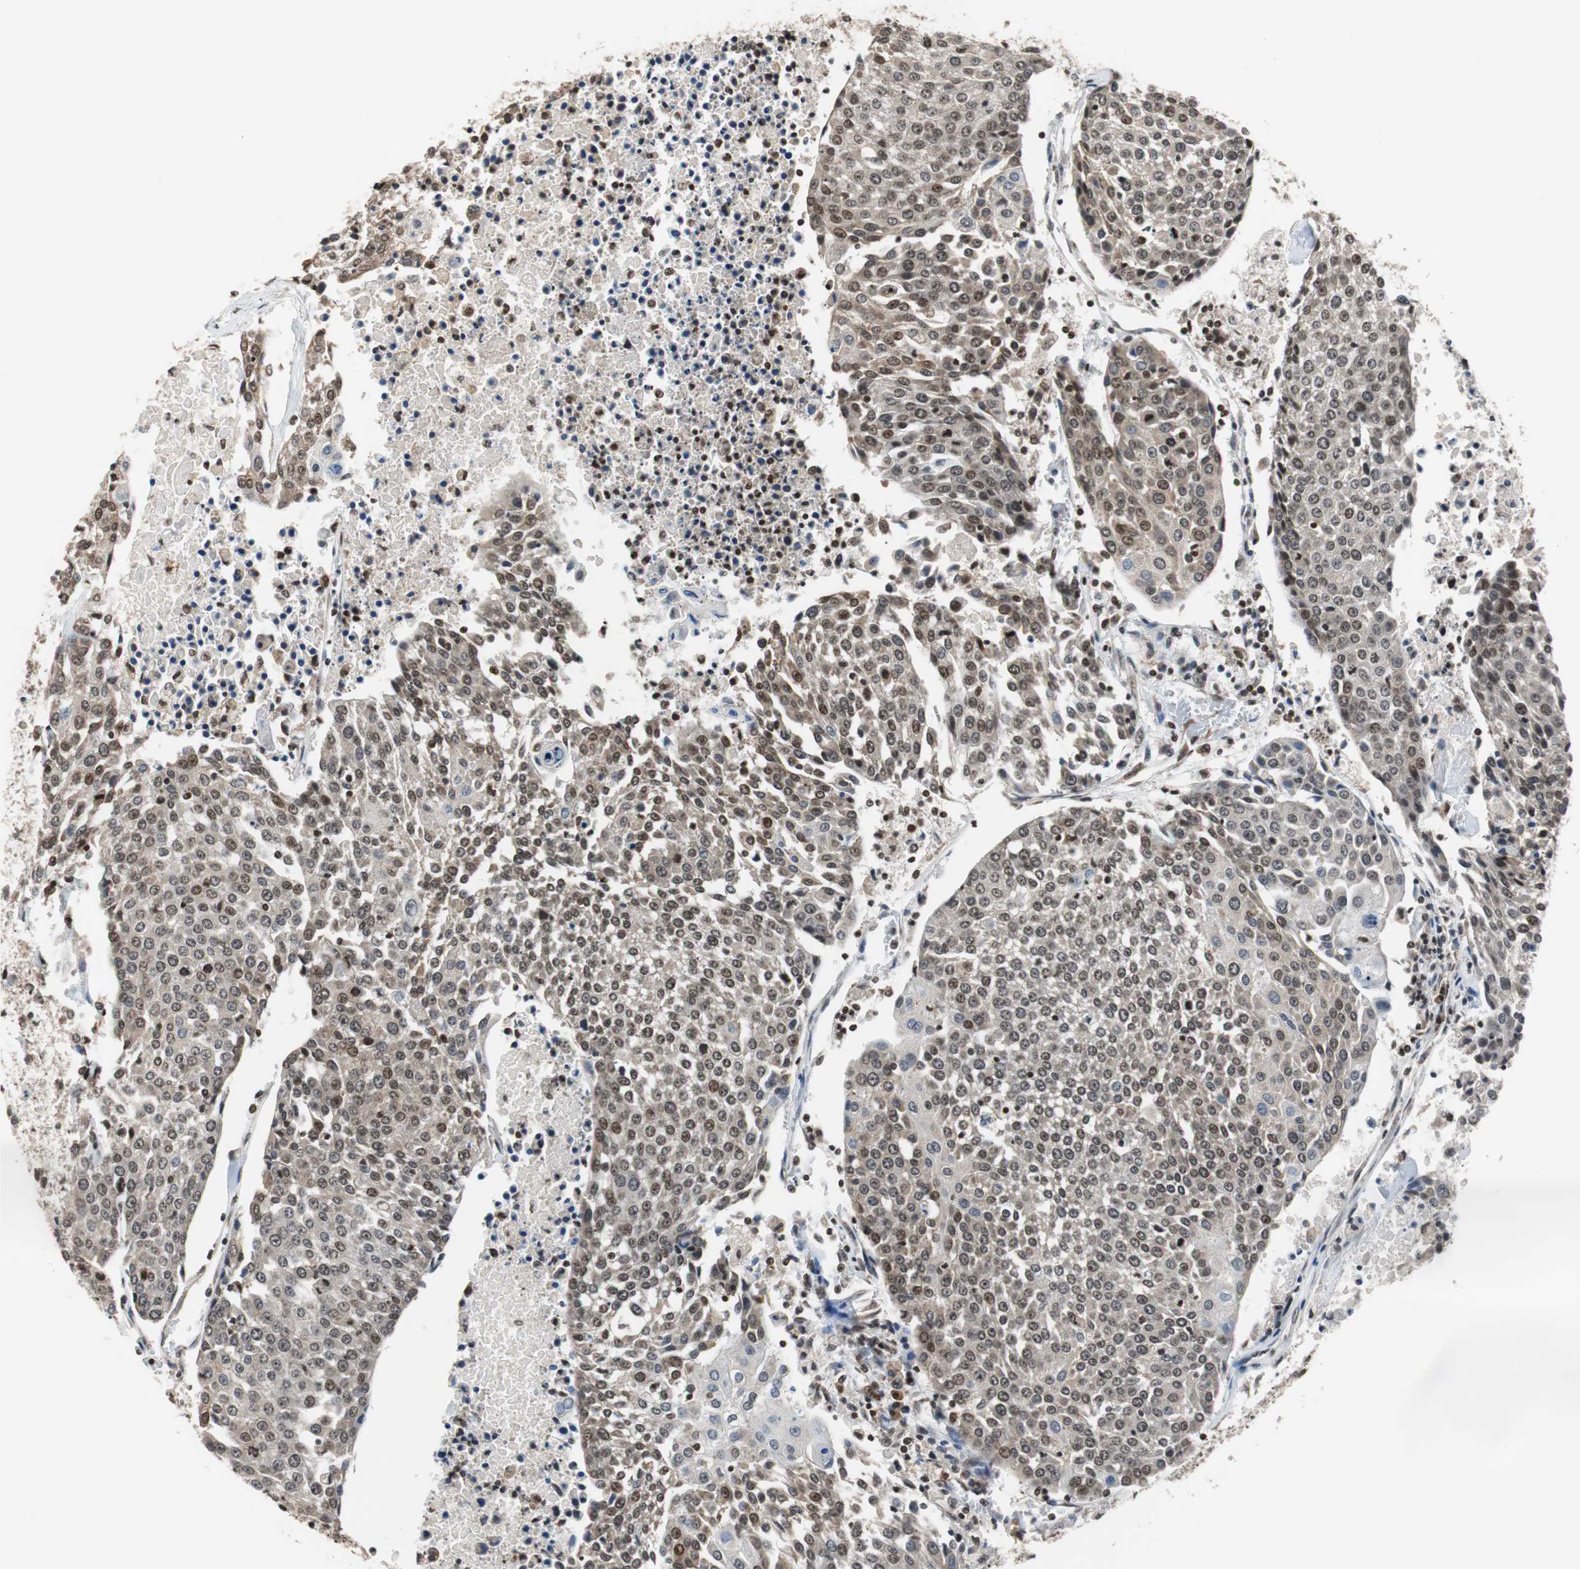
{"staining": {"intensity": "moderate", "quantity": ">75%", "location": "nuclear"}, "tissue": "urothelial cancer", "cell_type": "Tumor cells", "image_type": "cancer", "snomed": [{"axis": "morphology", "description": "Urothelial carcinoma, High grade"}, {"axis": "topography", "description": "Urinary bladder"}], "caption": "Immunohistochemistry (IHC) image of neoplastic tissue: human urothelial cancer stained using immunohistochemistry (IHC) exhibits medium levels of moderate protein expression localized specifically in the nuclear of tumor cells, appearing as a nuclear brown color.", "gene": "REST", "patient": {"sex": "female", "age": 85}}